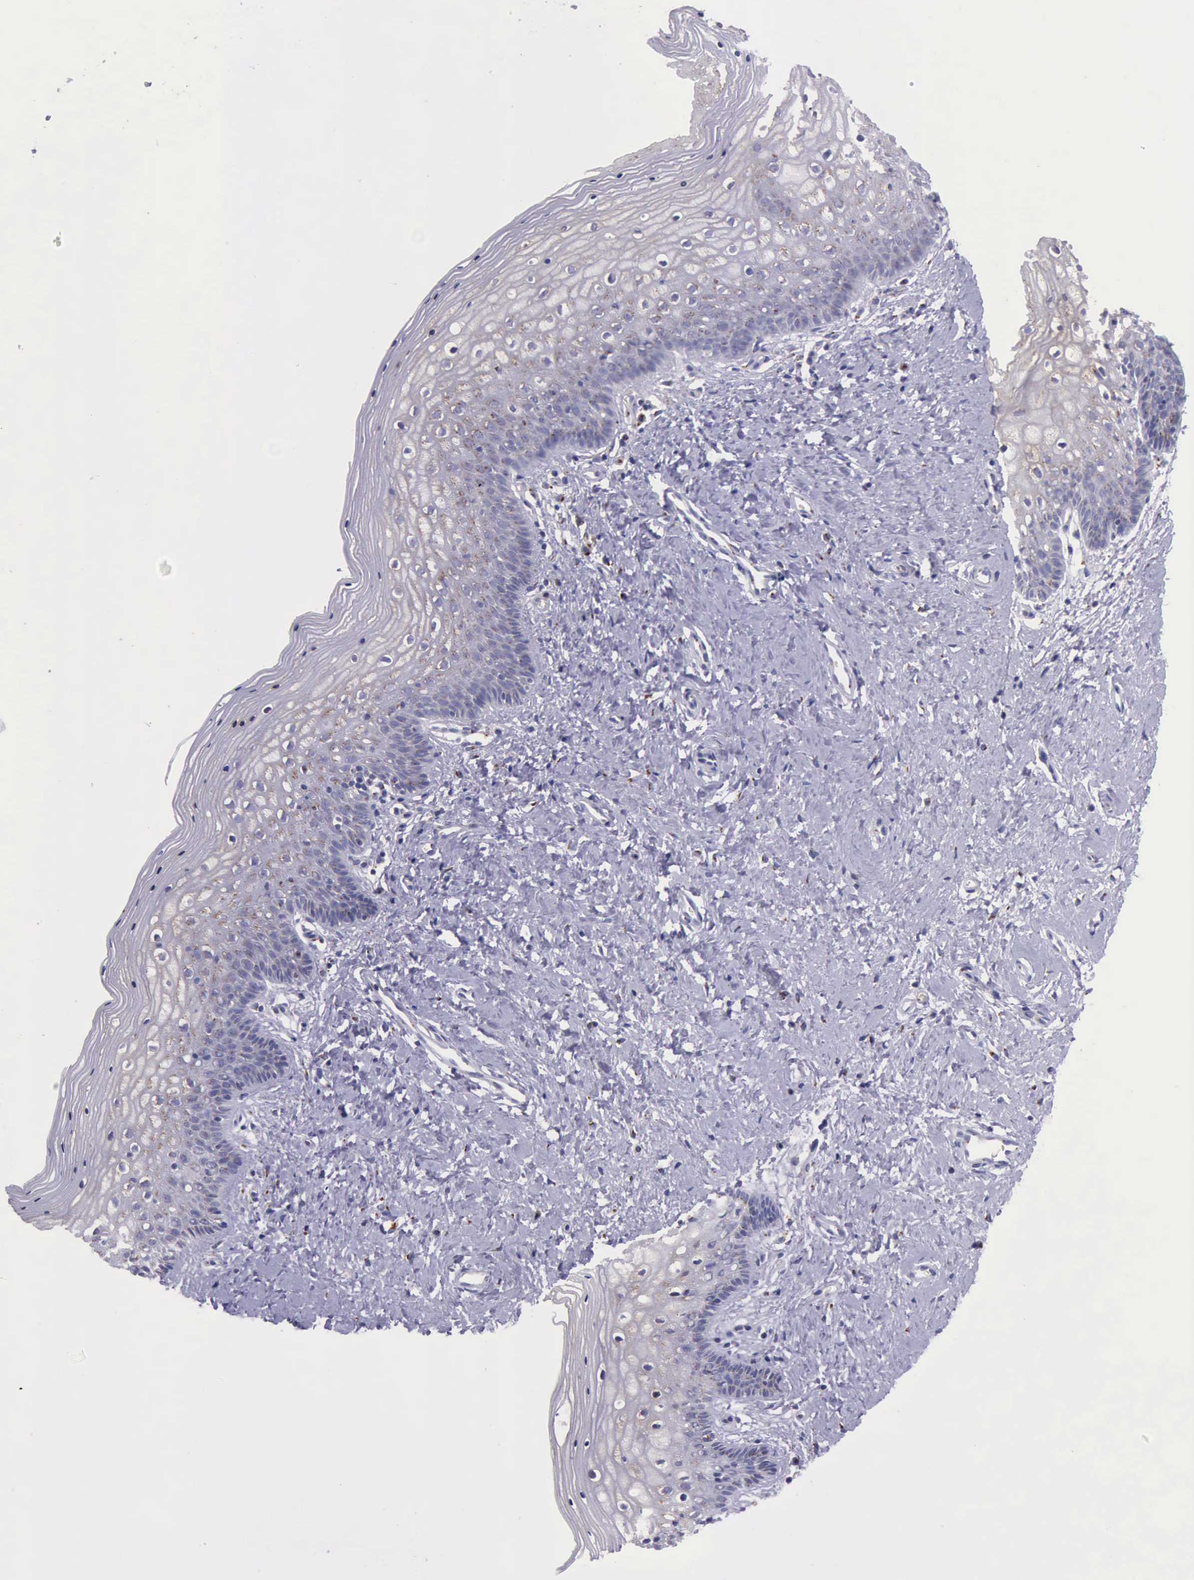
{"staining": {"intensity": "moderate", "quantity": ">75%", "location": "cytoplasmic/membranous"}, "tissue": "vagina", "cell_type": "Squamous epithelial cells", "image_type": "normal", "snomed": [{"axis": "morphology", "description": "Normal tissue, NOS"}, {"axis": "topography", "description": "Vagina"}], "caption": "Squamous epithelial cells exhibit moderate cytoplasmic/membranous positivity in about >75% of cells in normal vagina.", "gene": "GOLGA5", "patient": {"sex": "female", "age": 46}}